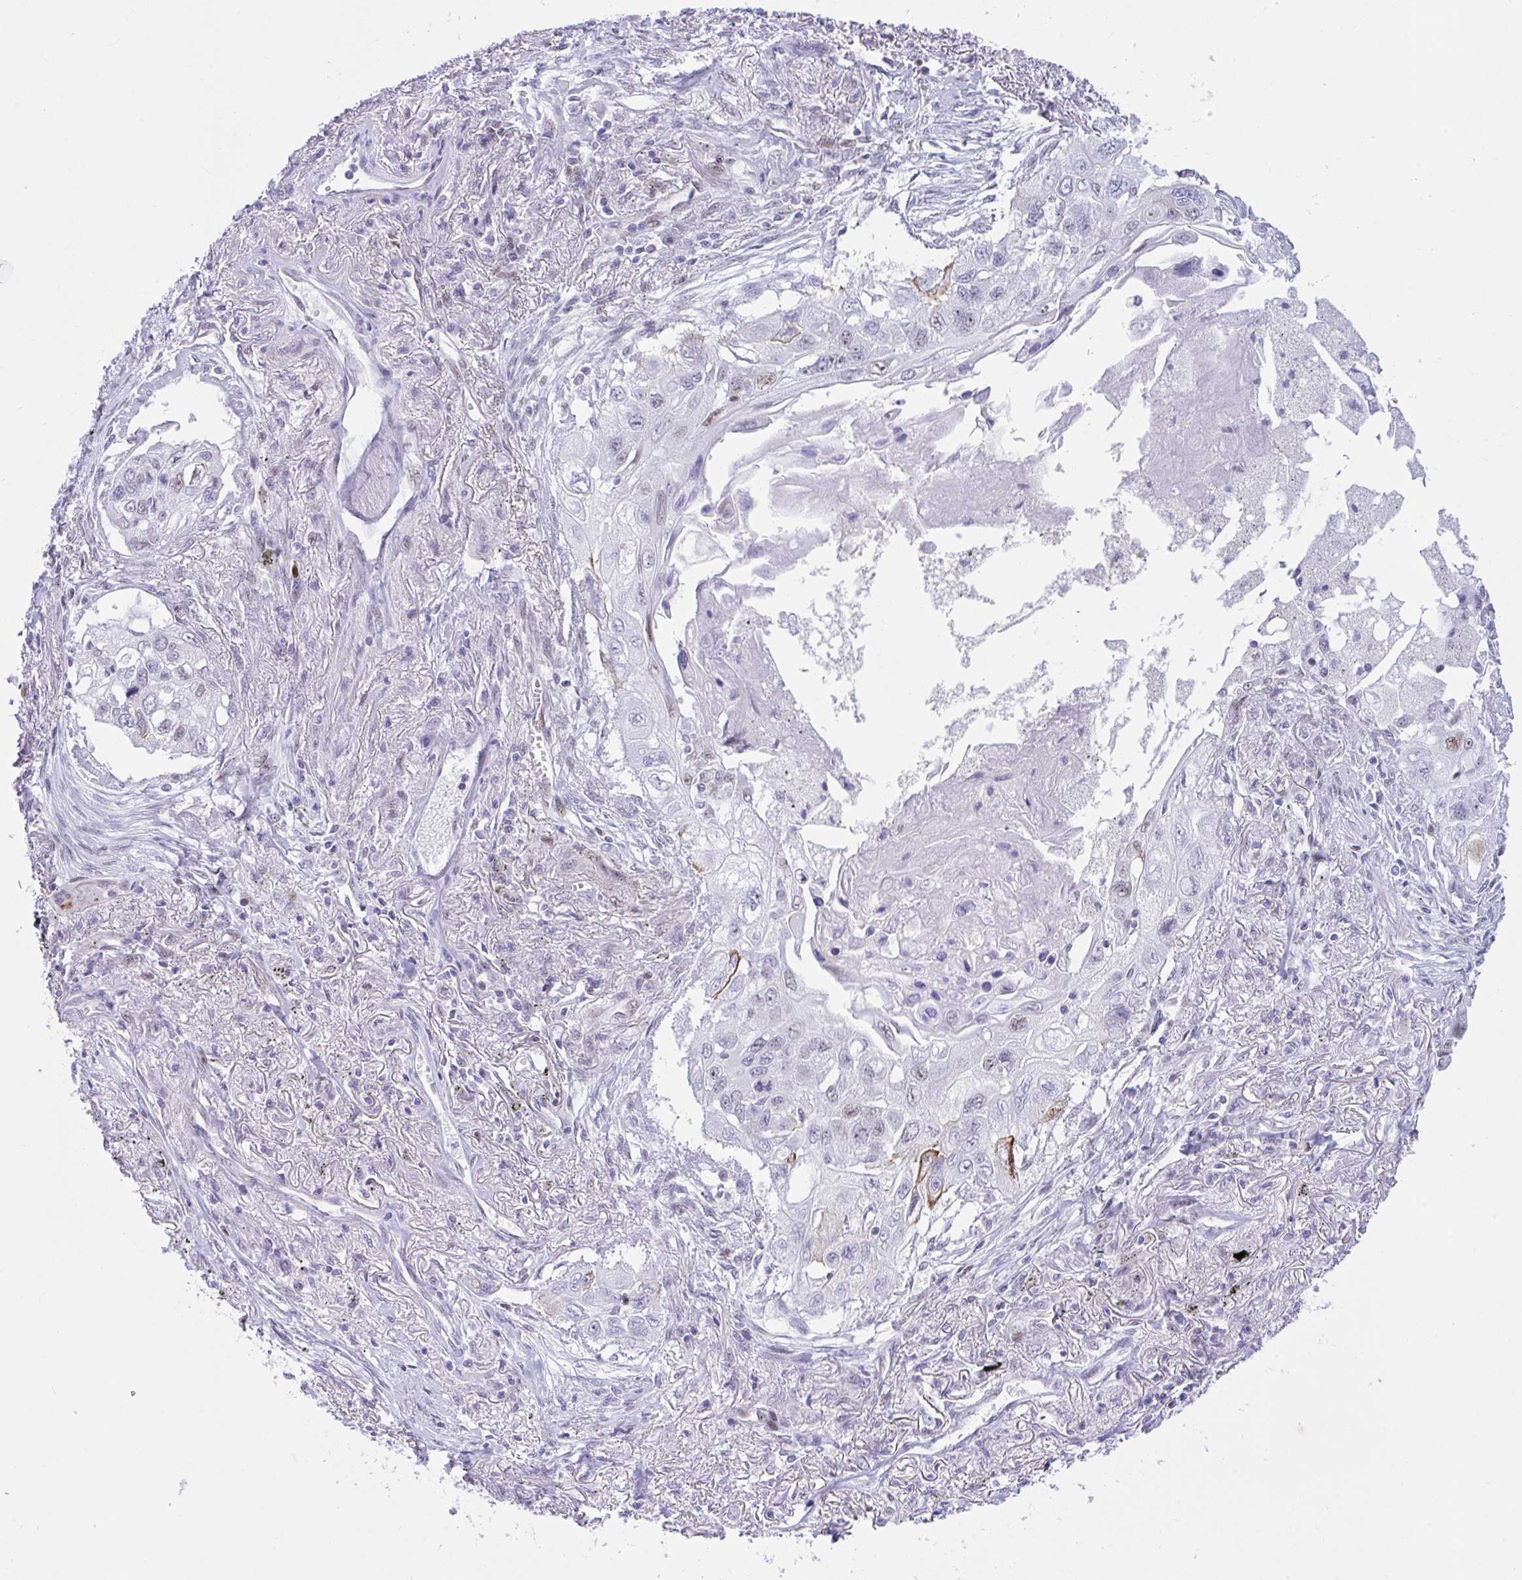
{"staining": {"intensity": "moderate", "quantity": "<25%", "location": "nuclear"}, "tissue": "lung cancer", "cell_type": "Tumor cells", "image_type": "cancer", "snomed": [{"axis": "morphology", "description": "Squamous cell carcinoma, NOS"}, {"axis": "topography", "description": "Lung"}], "caption": "Immunohistochemistry of human squamous cell carcinoma (lung) demonstrates low levels of moderate nuclear expression in about <25% of tumor cells.", "gene": "IKZF2", "patient": {"sex": "male", "age": 75}}